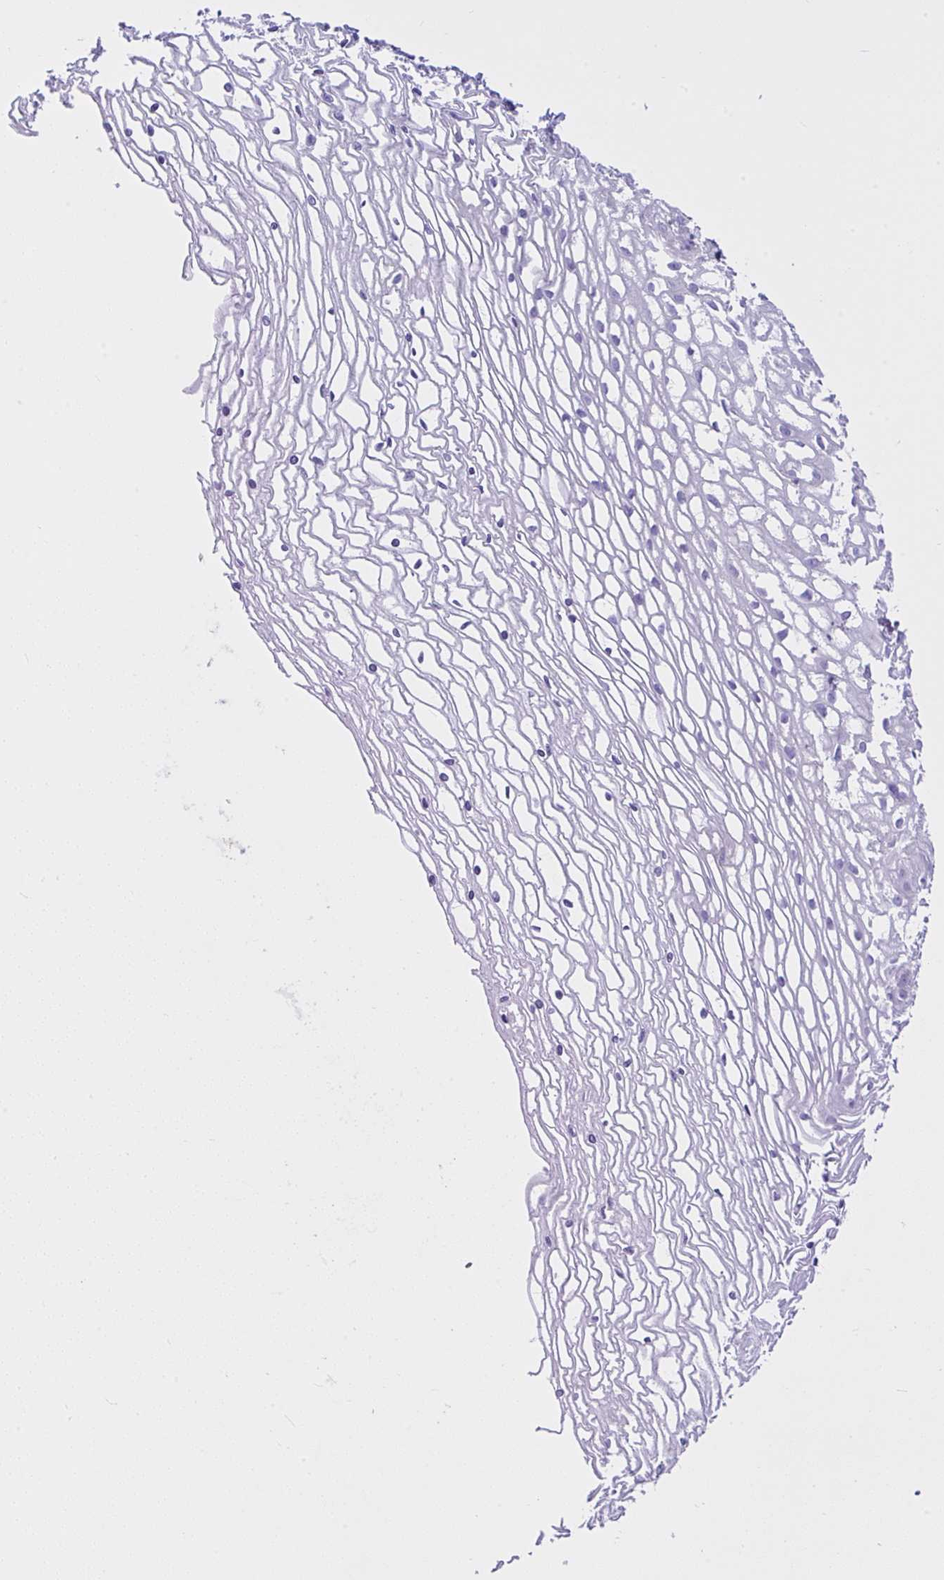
{"staining": {"intensity": "negative", "quantity": "none", "location": "none"}, "tissue": "cervix", "cell_type": "Glandular cells", "image_type": "normal", "snomed": [{"axis": "morphology", "description": "Normal tissue, NOS"}, {"axis": "topography", "description": "Cervix"}], "caption": "High magnification brightfield microscopy of normal cervix stained with DAB (brown) and counterstained with hematoxylin (blue): glandular cells show no significant expression. Nuclei are stained in blue.", "gene": "SLC13A1", "patient": {"sex": "female", "age": 36}}